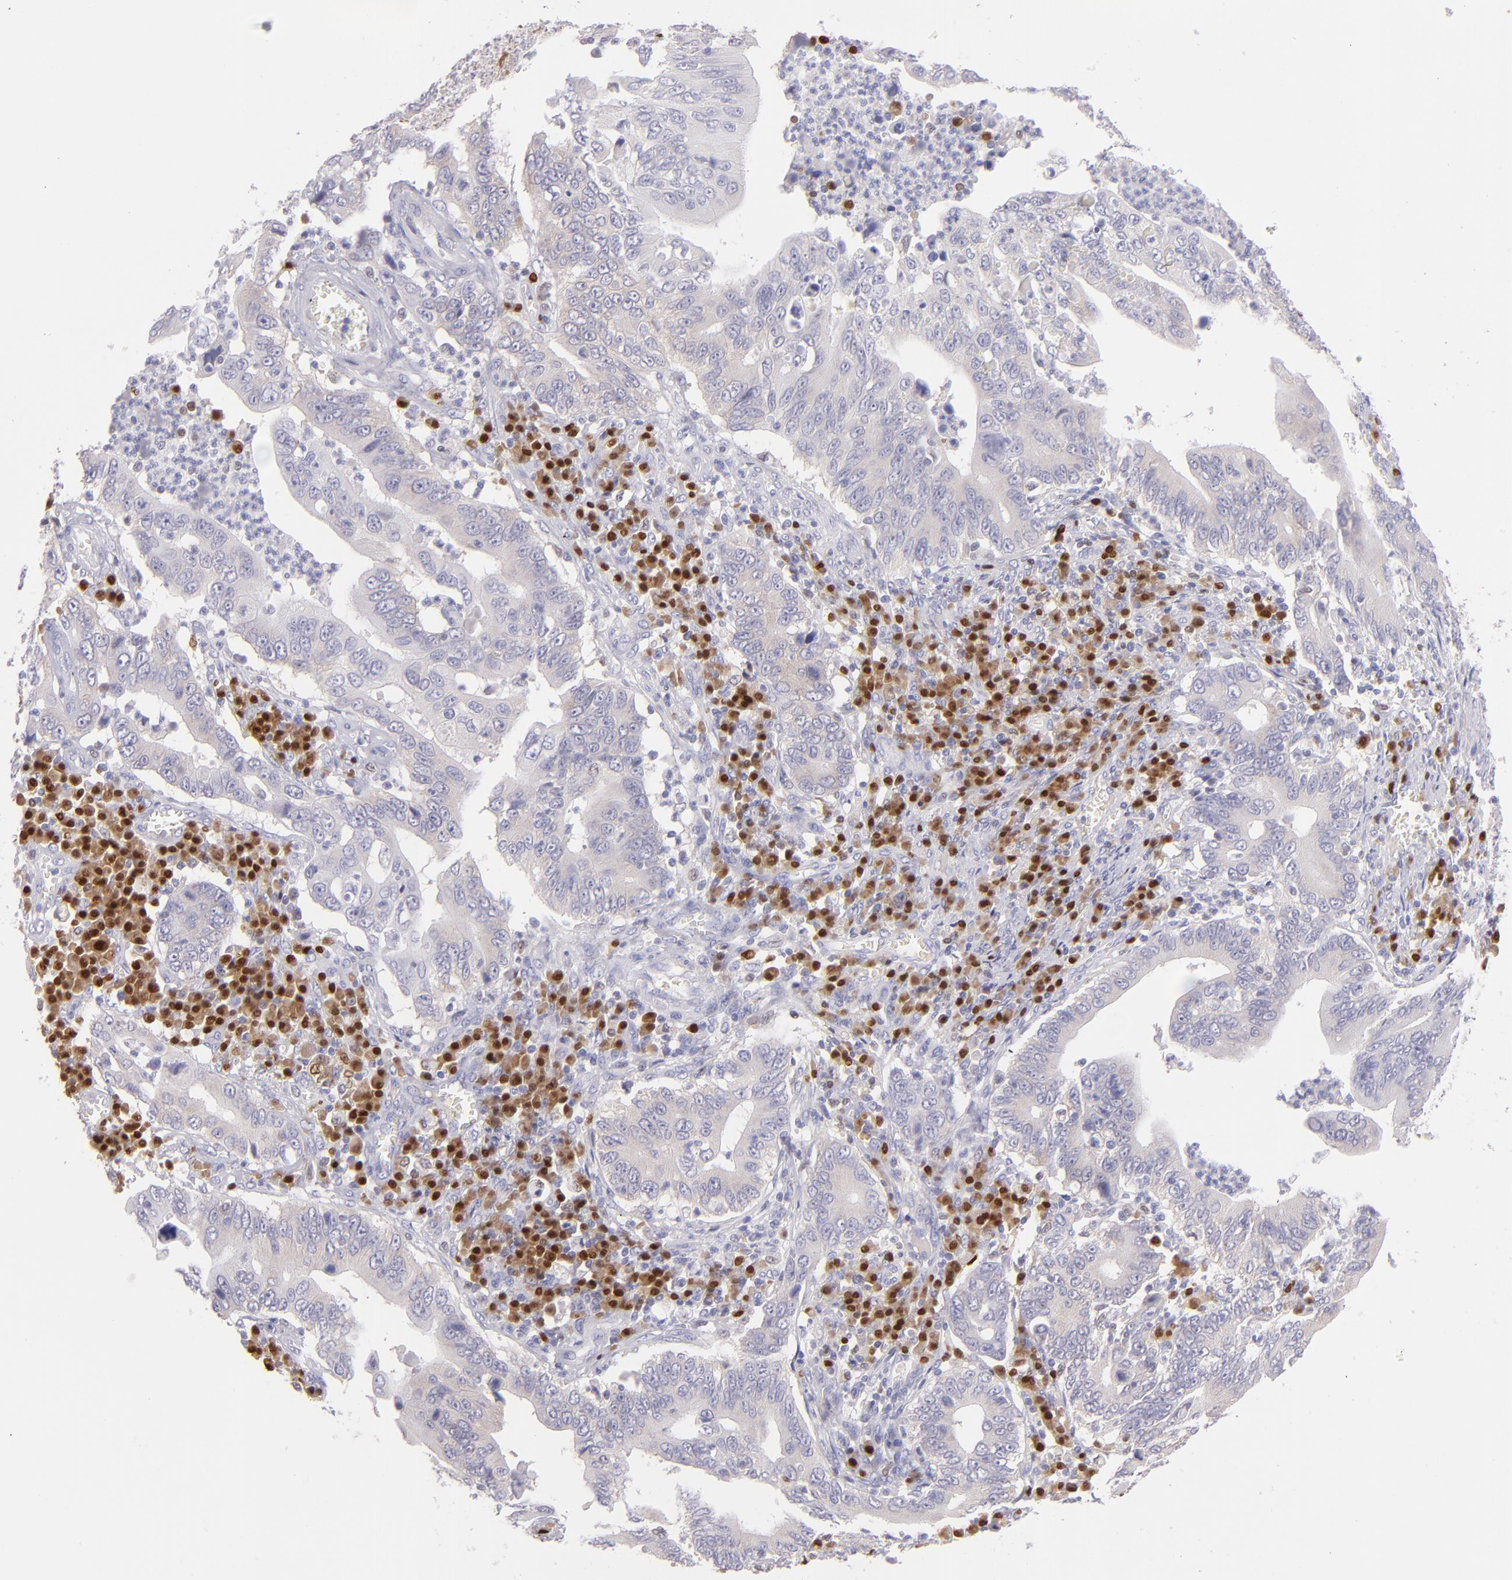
{"staining": {"intensity": "negative", "quantity": "none", "location": "none"}, "tissue": "stomach cancer", "cell_type": "Tumor cells", "image_type": "cancer", "snomed": [{"axis": "morphology", "description": "Adenocarcinoma, NOS"}, {"axis": "topography", "description": "Stomach, upper"}], "caption": "Stomach adenocarcinoma was stained to show a protein in brown. There is no significant staining in tumor cells.", "gene": "IRF8", "patient": {"sex": "male", "age": 63}}